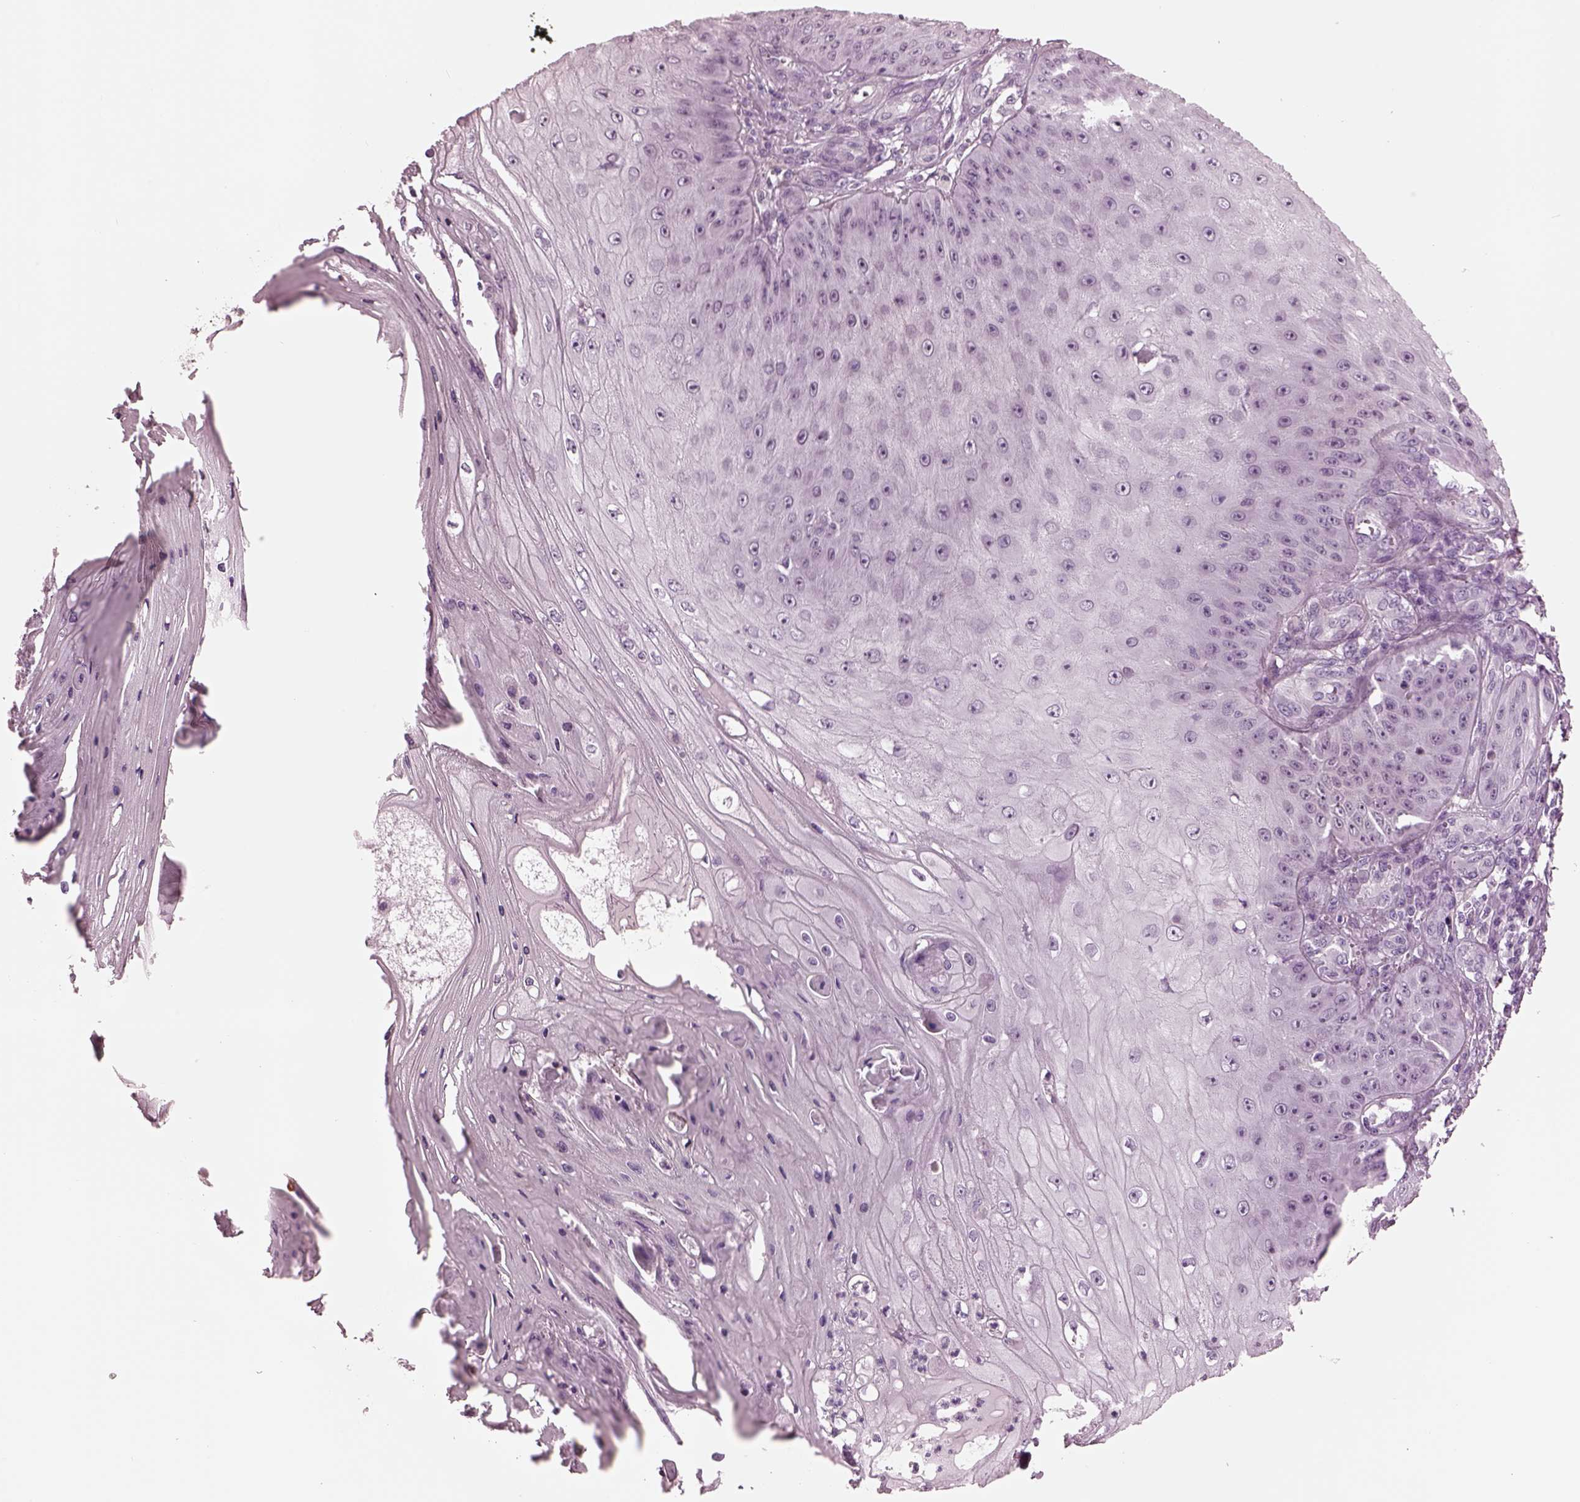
{"staining": {"intensity": "negative", "quantity": "none", "location": "none"}, "tissue": "skin cancer", "cell_type": "Tumor cells", "image_type": "cancer", "snomed": [{"axis": "morphology", "description": "Squamous cell carcinoma, NOS"}, {"axis": "topography", "description": "Skin"}], "caption": "DAB immunohistochemical staining of human skin squamous cell carcinoma exhibits no significant expression in tumor cells. Nuclei are stained in blue.", "gene": "SLC6A17", "patient": {"sex": "male", "age": 70}}